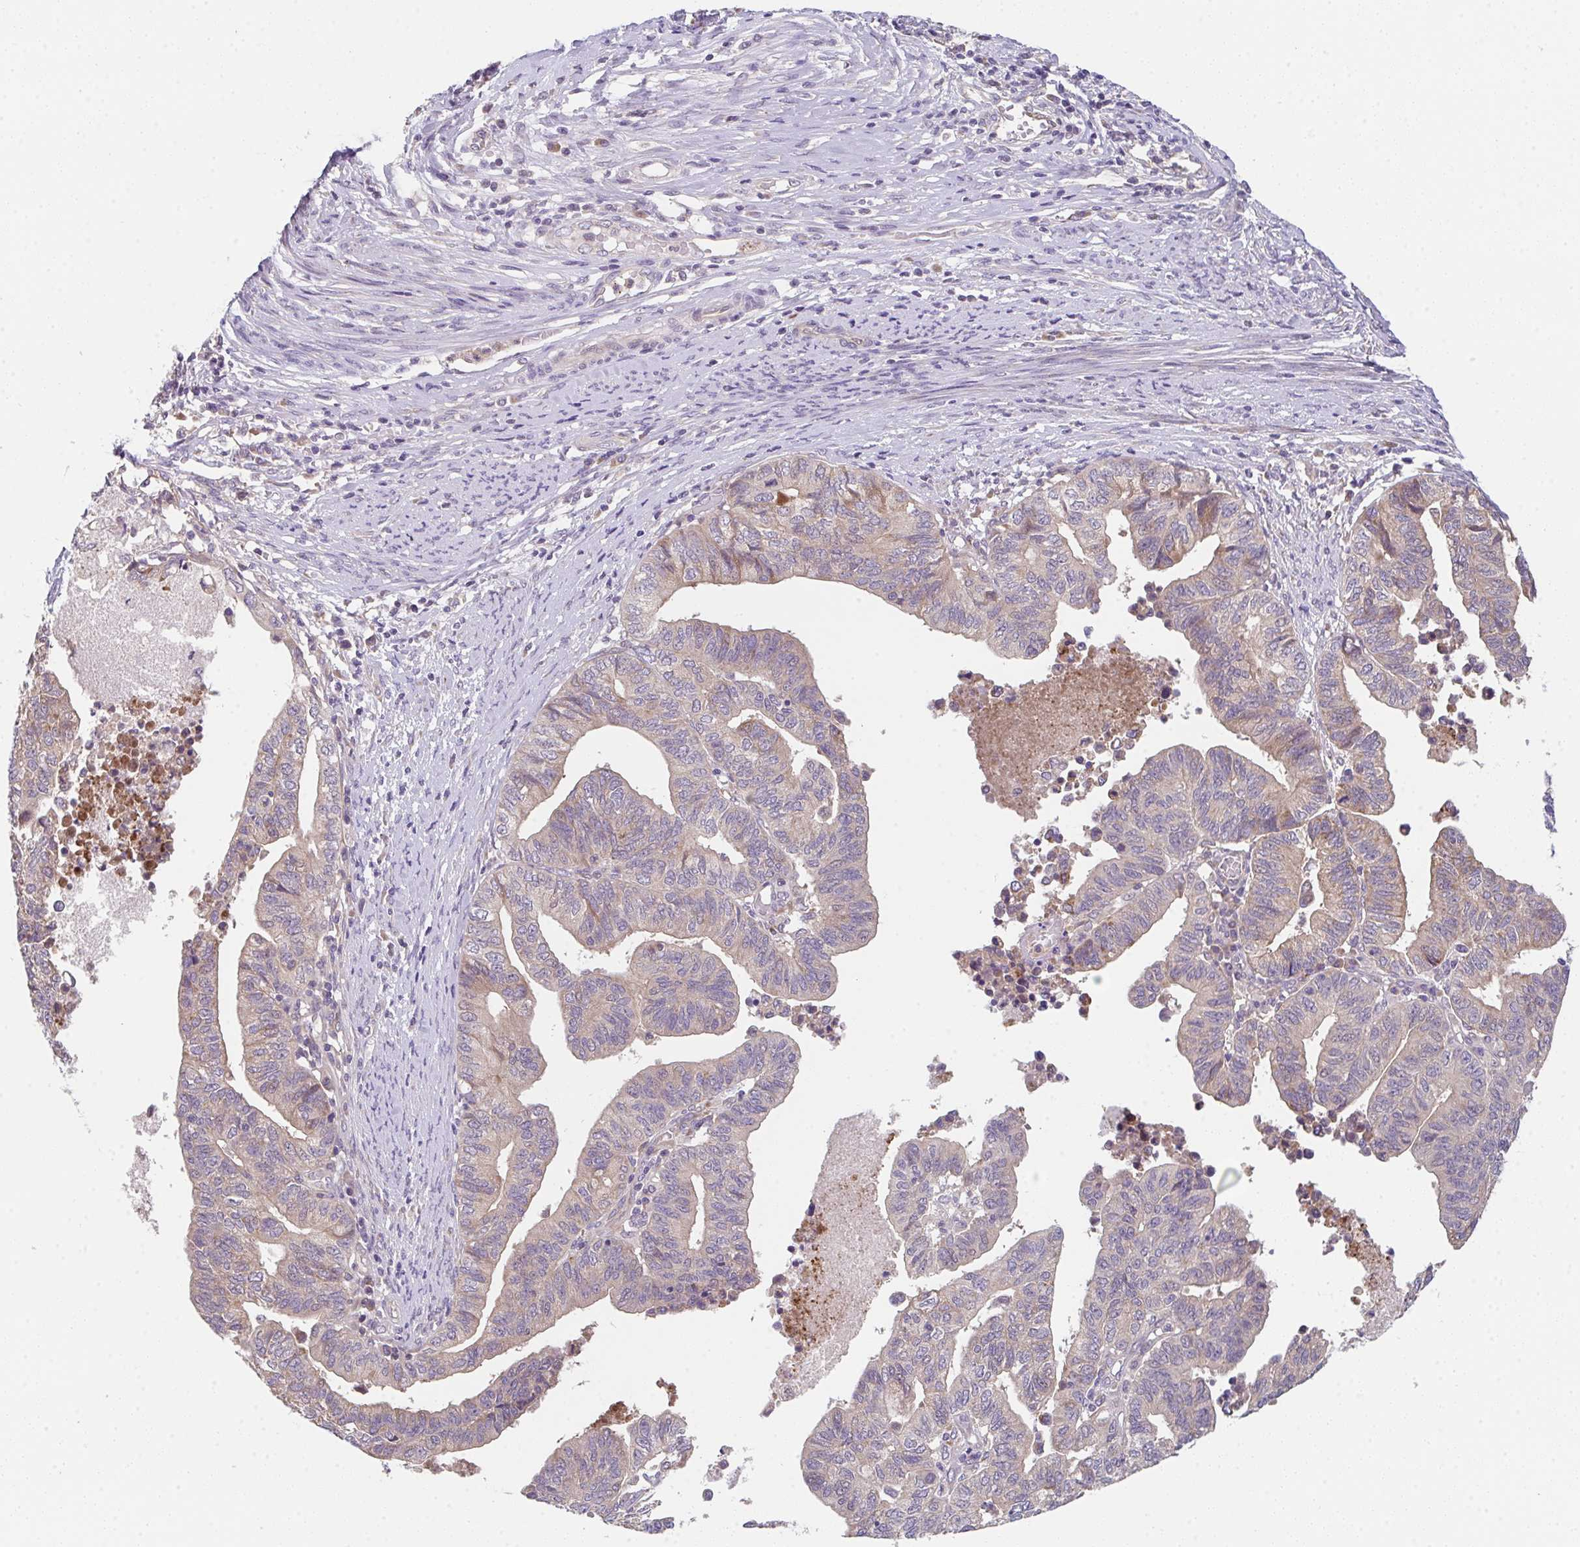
{"staining": {"intensity": "weak", "quantity": "25%-75%", "location": "cytoplasmic/membranous"}, "tissue": "endometrial cancer", "cell_type": "Tumor cells", "image_type": "cancer", "snomed": [{"axis": "morphology", "description": "Adenocarcinoma, NOS"}, {"axis": "topography", "description": "Endometrium"}], "caption": "Endometrial cancer stained with a protein marker displays weak staining in tumor cells.", "gene": "TSPAN31", "patient": {"sex": "female", "age": 65}}